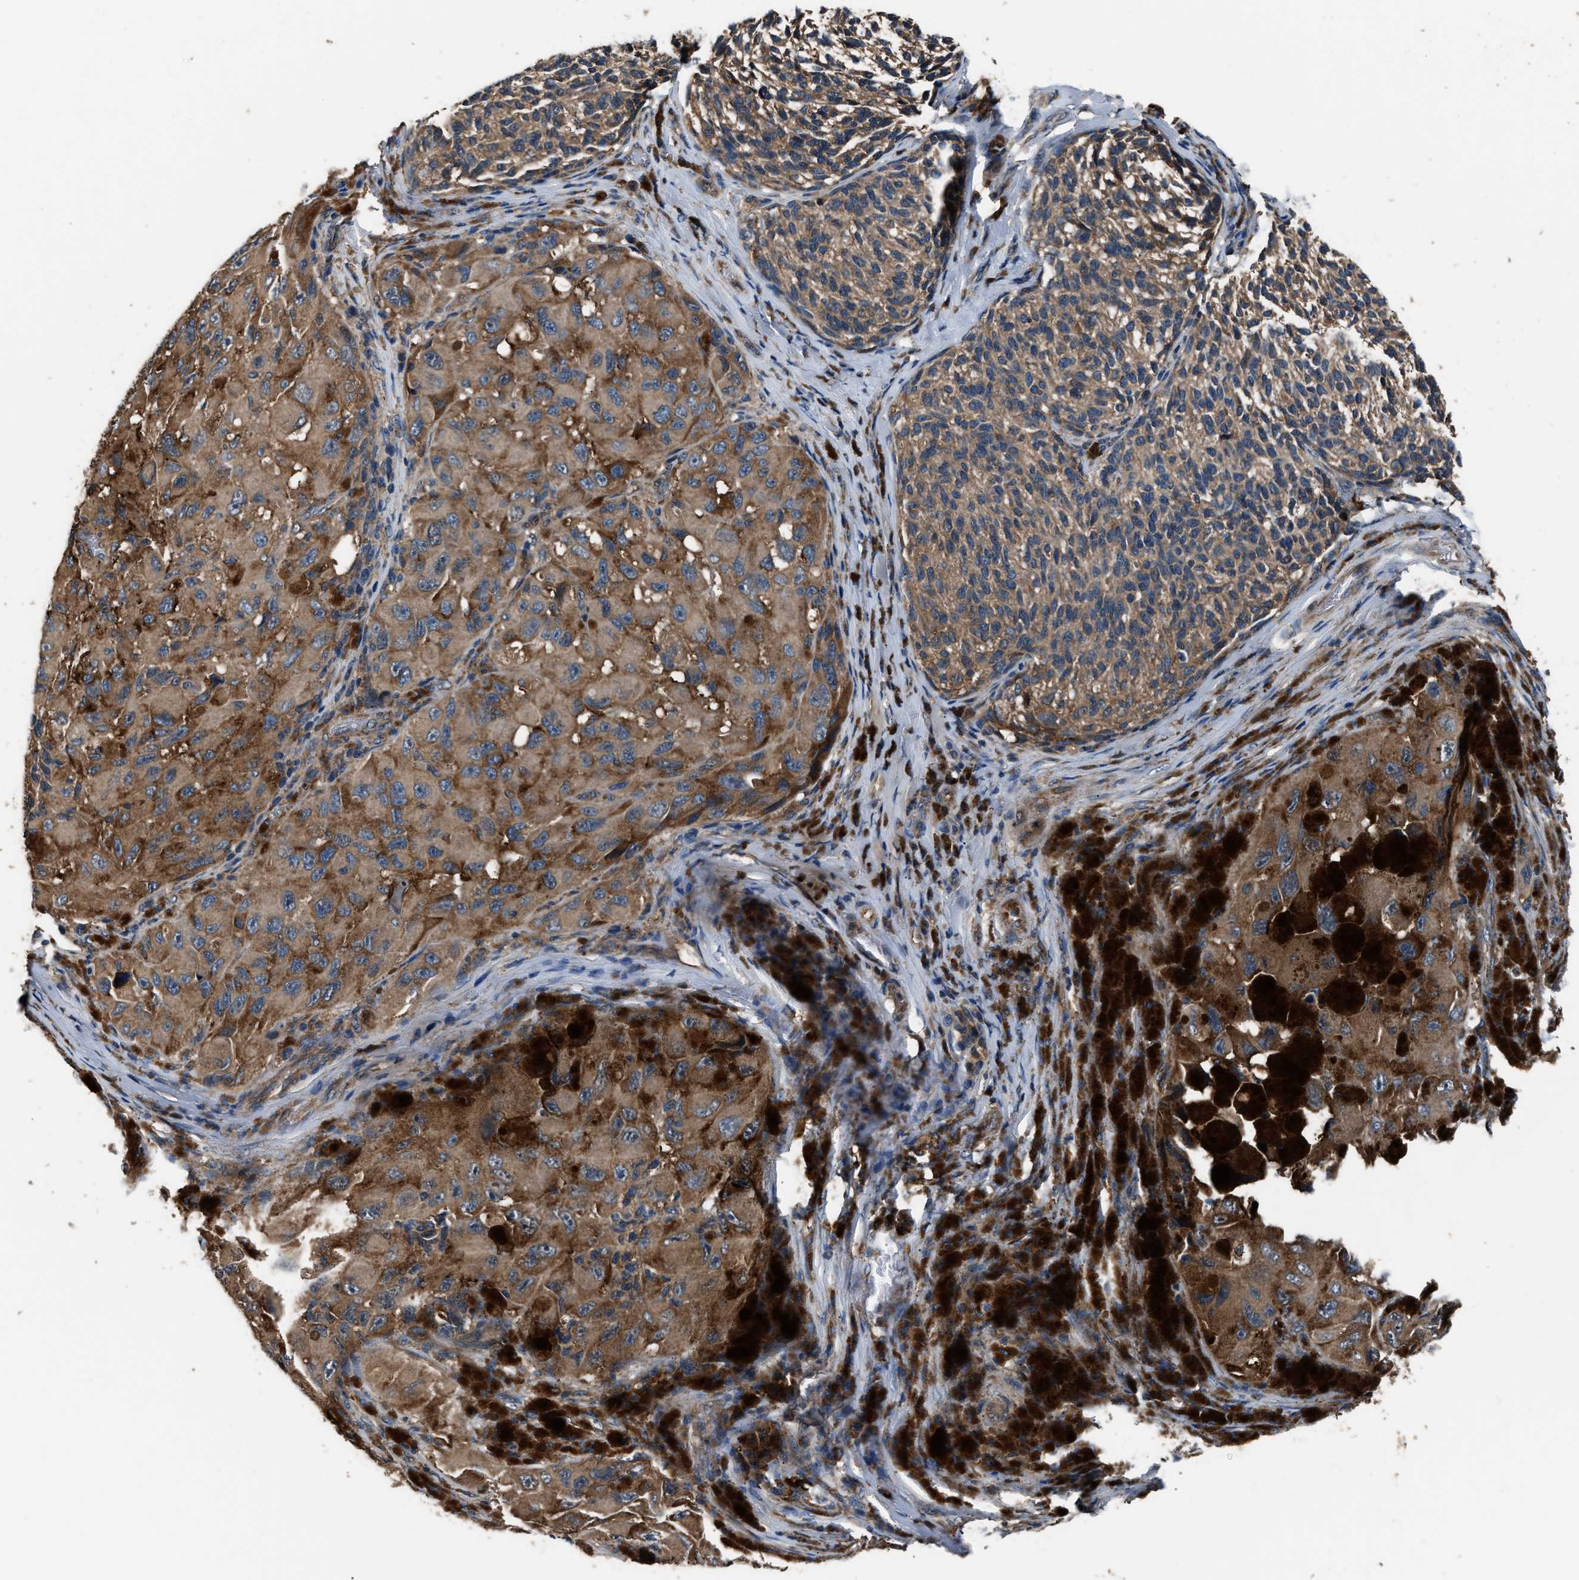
{"staining": {"intensity": "moderate", "quantity": ">75%", "location": "cytoplasmic/membranous"}, "tissue": "melanoma", "cell_type": "Tumor cells", "image_type": "cancer", "snomed": [{"axis": "morphology", "description": "Malignant melanoma, NOS"}, {"axis": "topography", "description": "Skin"}], "caption": "Malignant melanoma stained with immunohistochemistry demonstrates moderate cytoplasmic/membranous staining in approximately >75% of tumor cells.", "gene": "IMPDH2", "patient": {"sex": "female", "age": 73}}